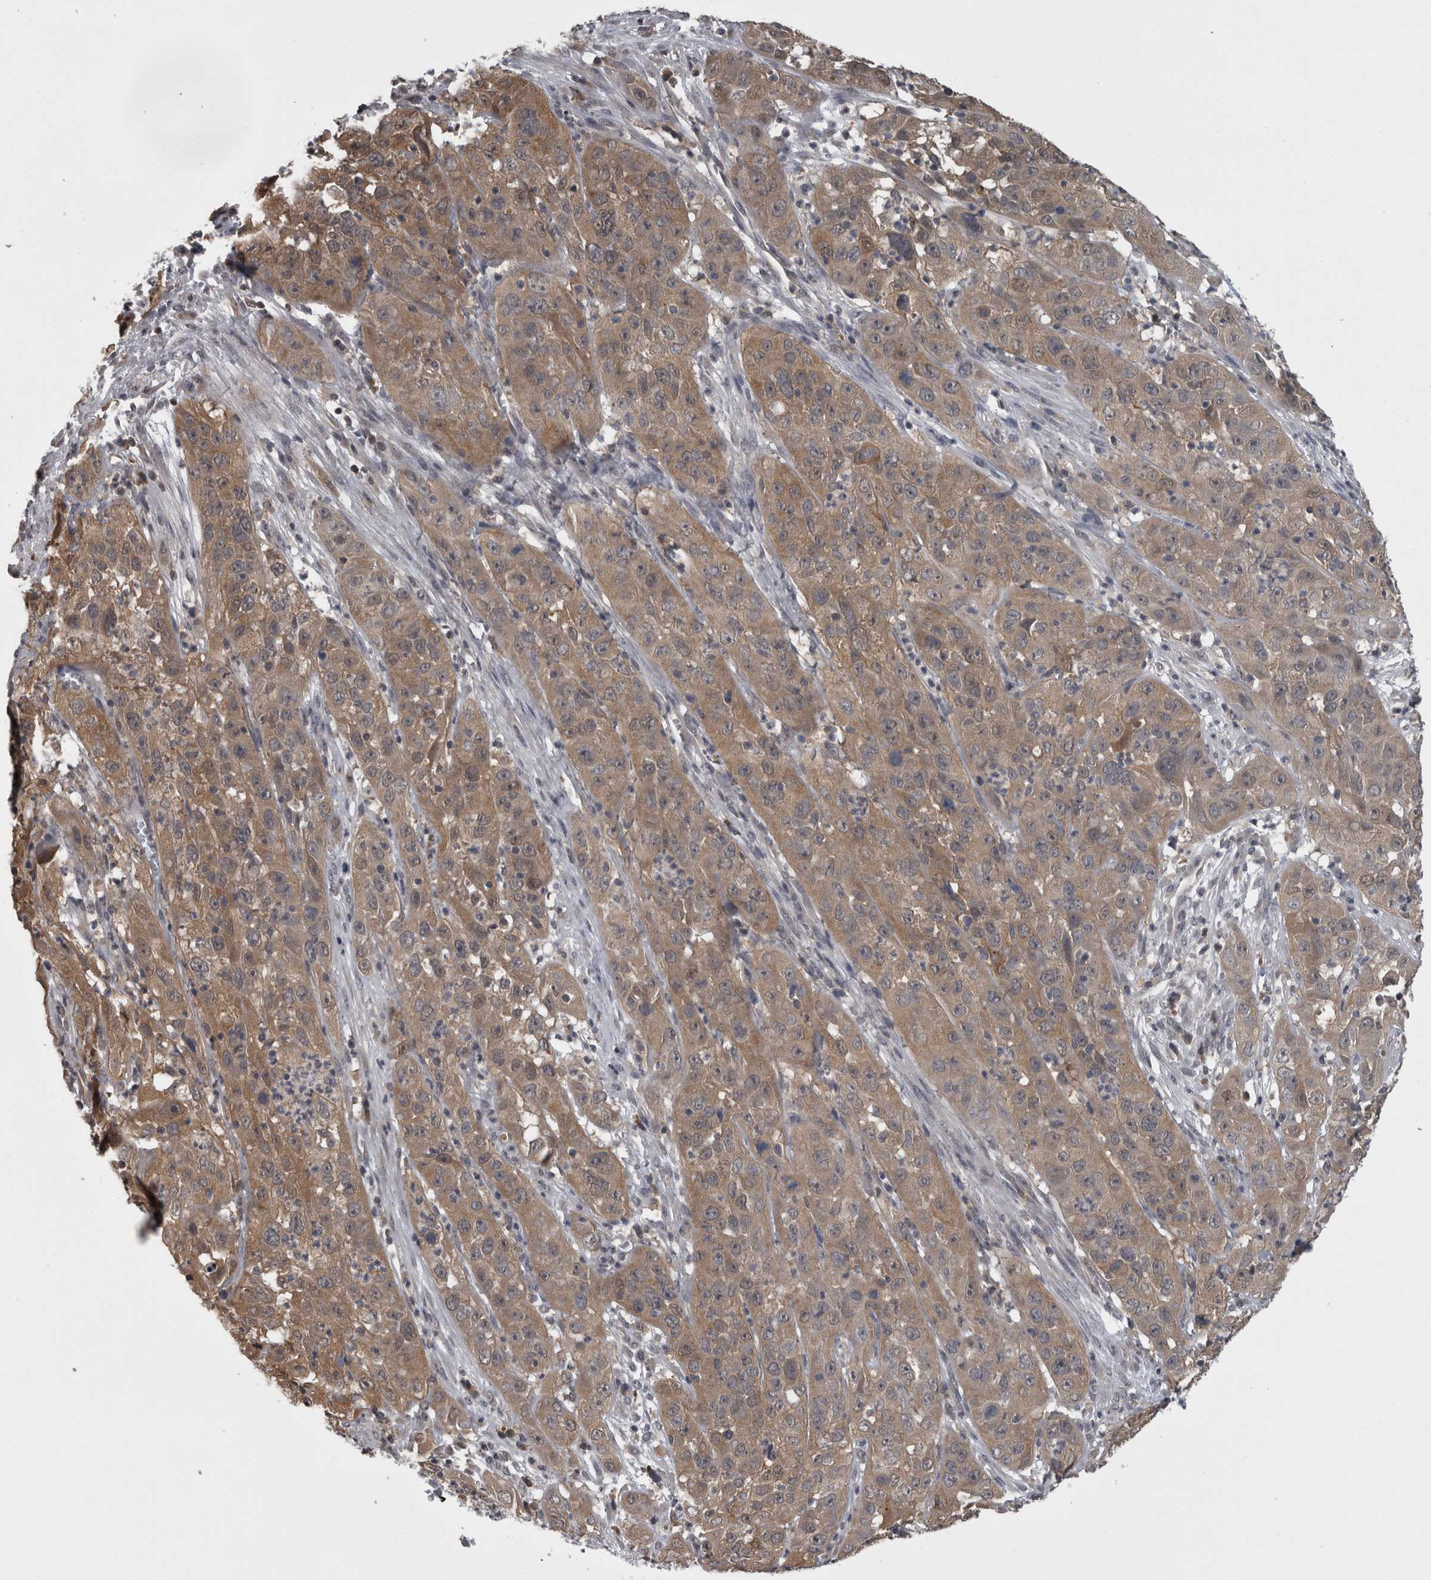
{"staining": {"intensity": "moderate", "quantity": ">75%", "location": "cytoplasmic/membranous"}, "tissue": "cervical cancer", "cell_type": "Tumor cells", "image_type": "cancer", "snomed": [{"axis": "morphology", "description": "Squamous cell carcinoma, NOS"}, {"axis": "topography", "description": "Cervix"}], "caption": "This is an image of IHC staining of cervical cancer (squamous cell carcinoma), which shows moderate expression in the cytoplasmic/membranous of tumor cells.", "gene": "APRT", "patient": {"sex": "female", "age": 32}}